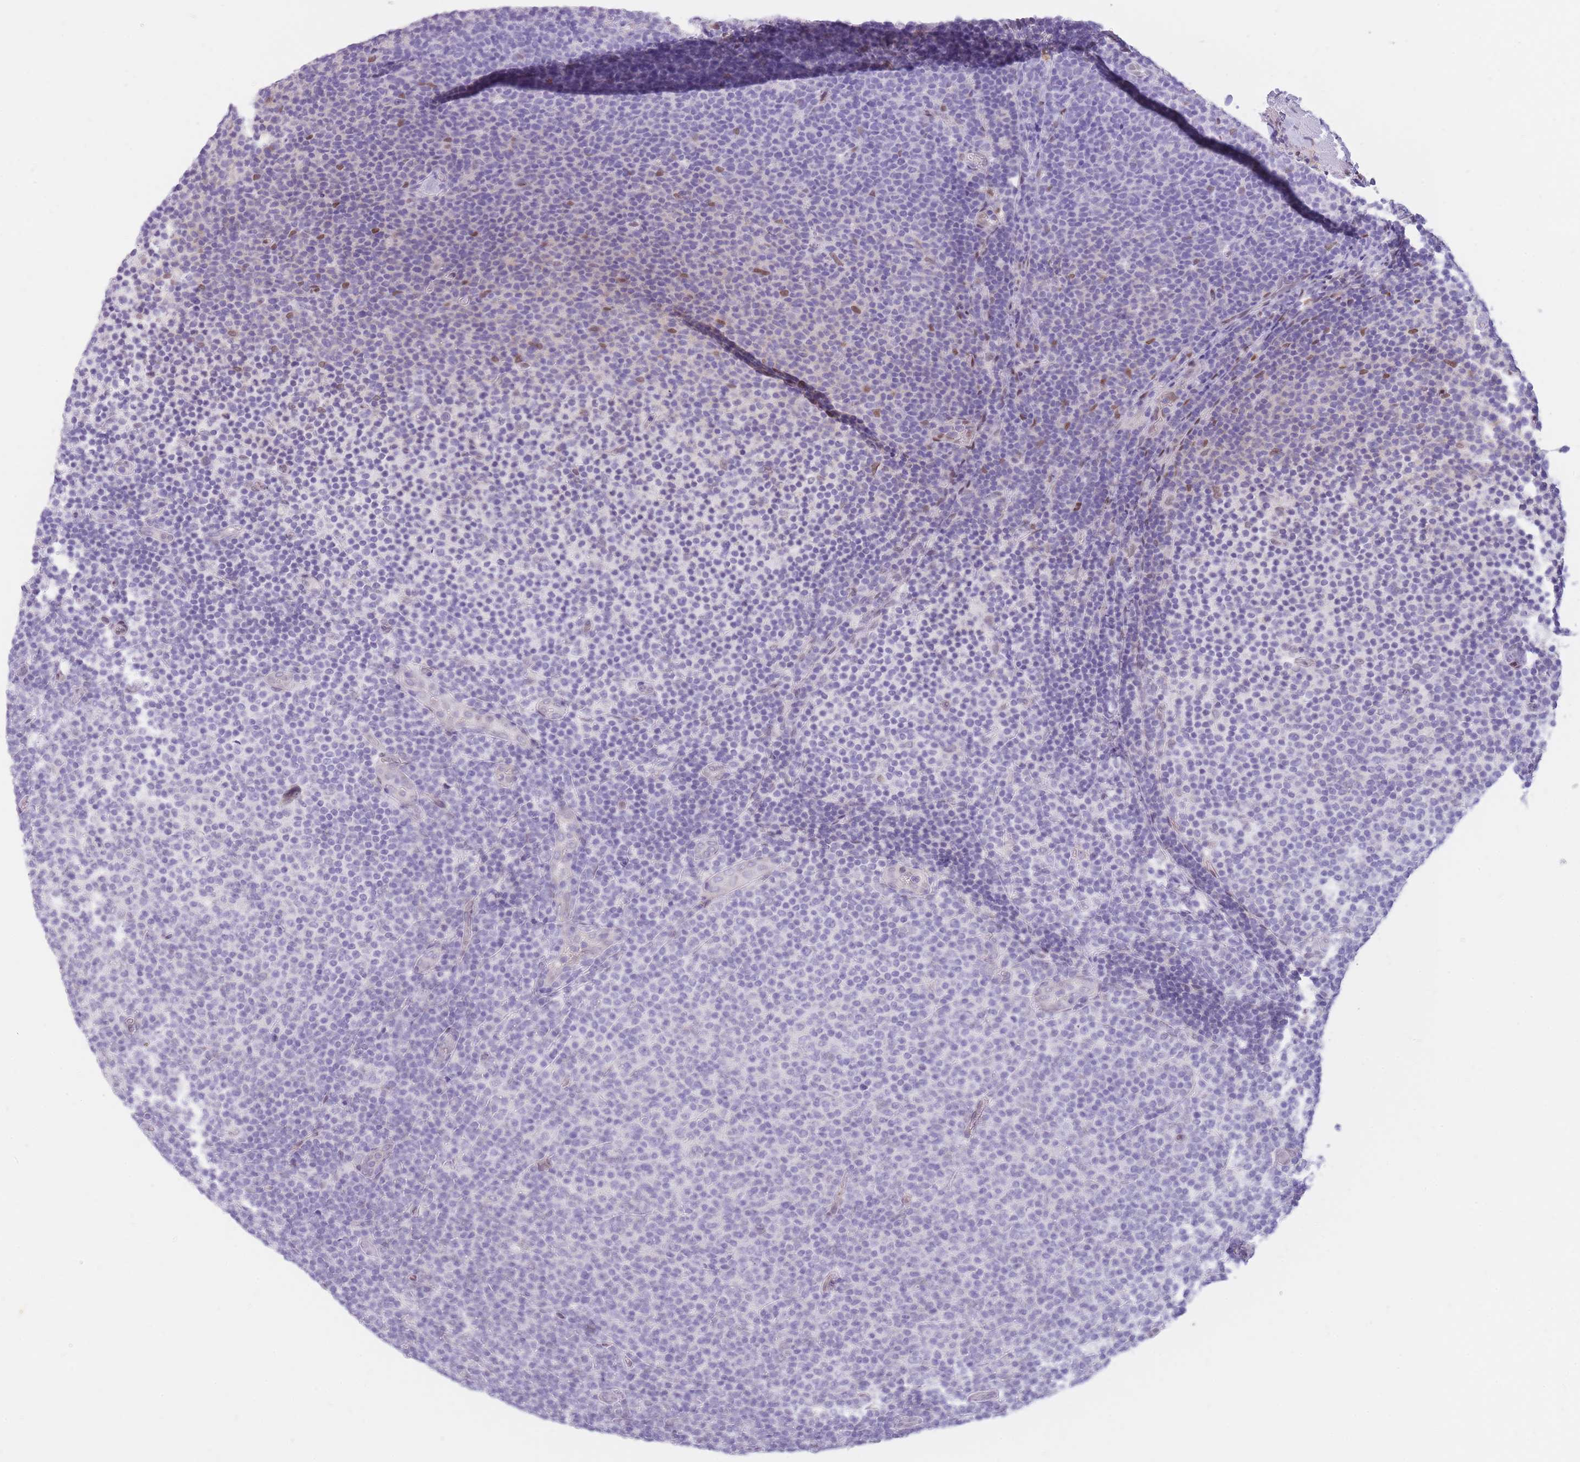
{"staining": {"intensity": "negative", "quantity": "none", "location": "none"}, "tissue": "lymphoma", "cell_type": "Tumor cells", "image_type": "cancer", "snomed": [{"axis": "morphology", "description": "Malignant lymphoma, non-Hodgkin's type, Low grade"}, {"axis": "topography", "description": "Lymph node"}], "caption": "High magnification brightfield microscopy of lymphoma stained with DAB (3,3'-diaminobenzidine) (brown) and counterstained with hematoxylin (blue): tumor cells show no significant expression. (DAB (3,3'-diaminobenzidine) IHC visualized using brightfield microscopy, high magnification).", "gene": "HOOK2", "patient": {"sex": "male", "age": 66}}